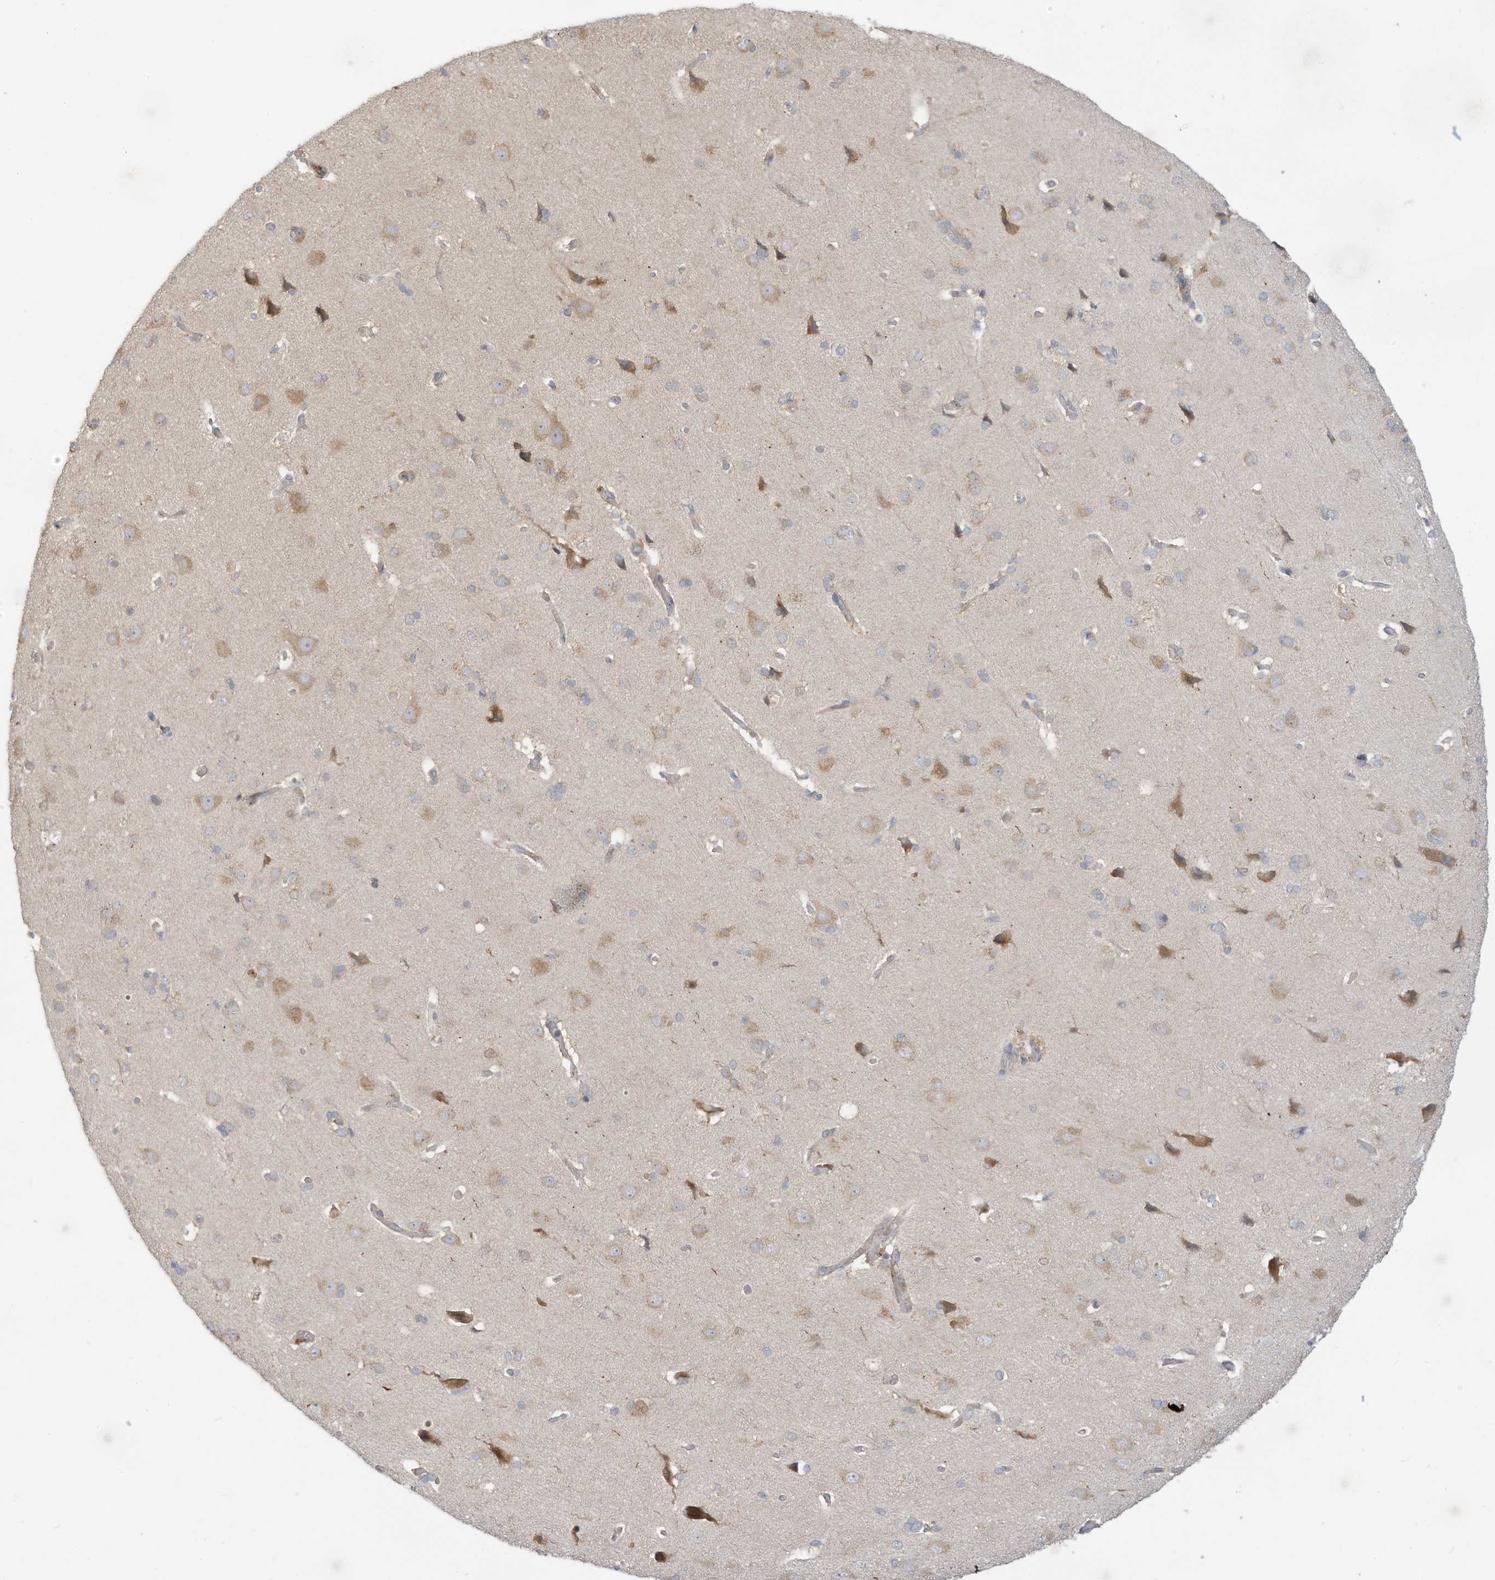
{"staining": {"intensity": "weak", "quantity": "25%-75%", "location": "cytoplasmic/membranous"}, "tissue": "cerebral cortex", "cell_type": "Endothelial cells", "image_type": "normal", "snomed": [{"axis": "morphology", "description": "Normal tissue, NOS"}, {"axis": "topography", "description": "Cerebral cortex"}], "caption": "Brown immunohistochemical staining in benign human cerebral cortex shows weak cytoplasmic/membranous positivity in approximately 25%-75% of endothelial cells. Using DAB (brown) and hematoxylin (blue) stains, captured at high magnification using brightfield microscopy.", "gene": "LRRN2", "patient": {"sex": "male", "age": 62}}